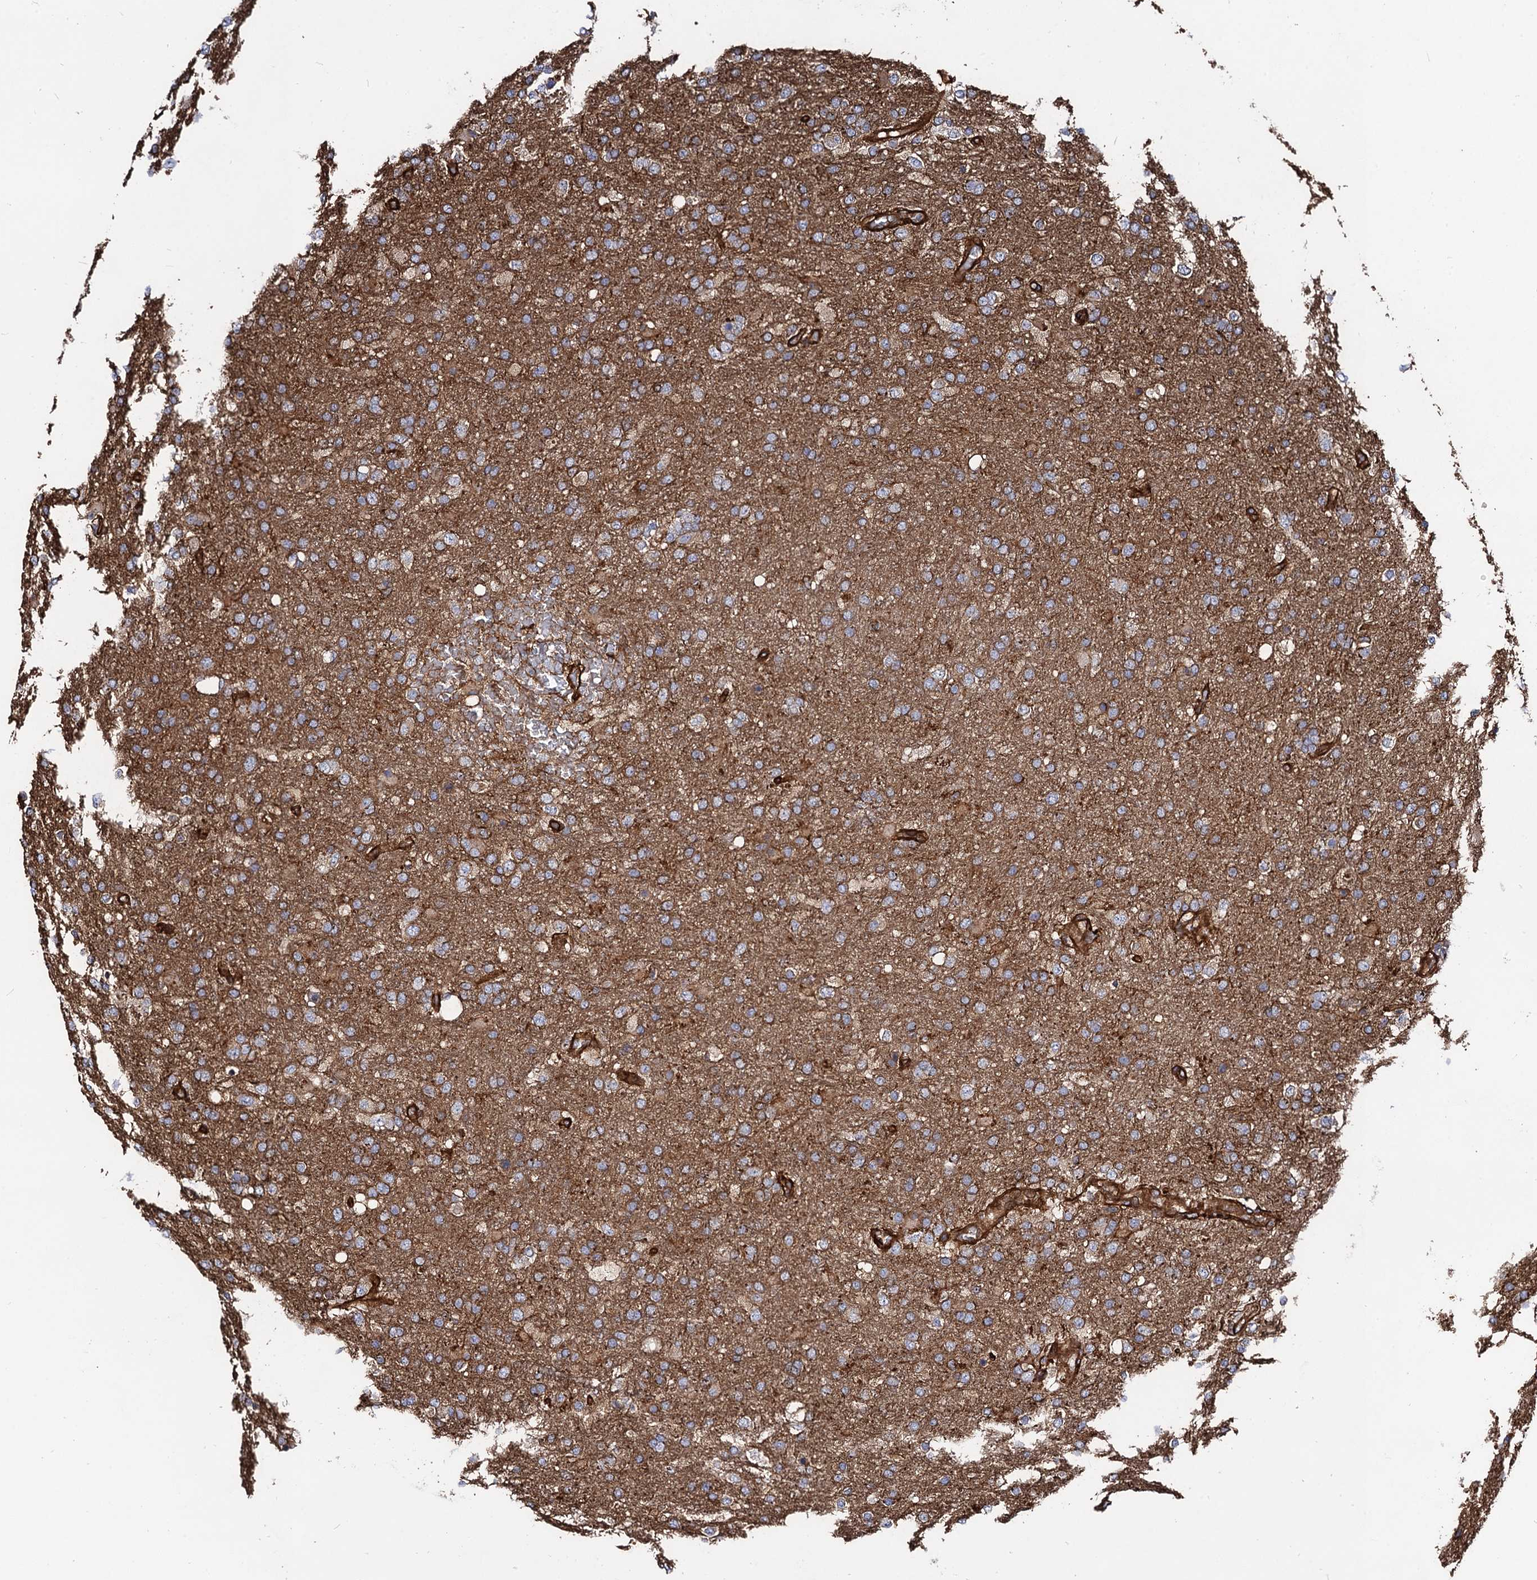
{"staining": {"intensity": "weak", "quantity": ">75%", "location": "cytoplasmic/membranous"}, "tissue": "glioma", "cell_type": "Tumor cells", "image_type": "cancer", "snomed": [{"axis": "morphology", "description": "Glioma, malignant, High grade"}, {"axis": "topography", "description": "Brain"}], "caption": "Immunohistochemical staining of glioma reveals weak cytoplasmic/membranous protein positivity in approximately >75% of tumor cells.", "gene": "CIP2A", "patient": {"sex": "female", "age": 74}}